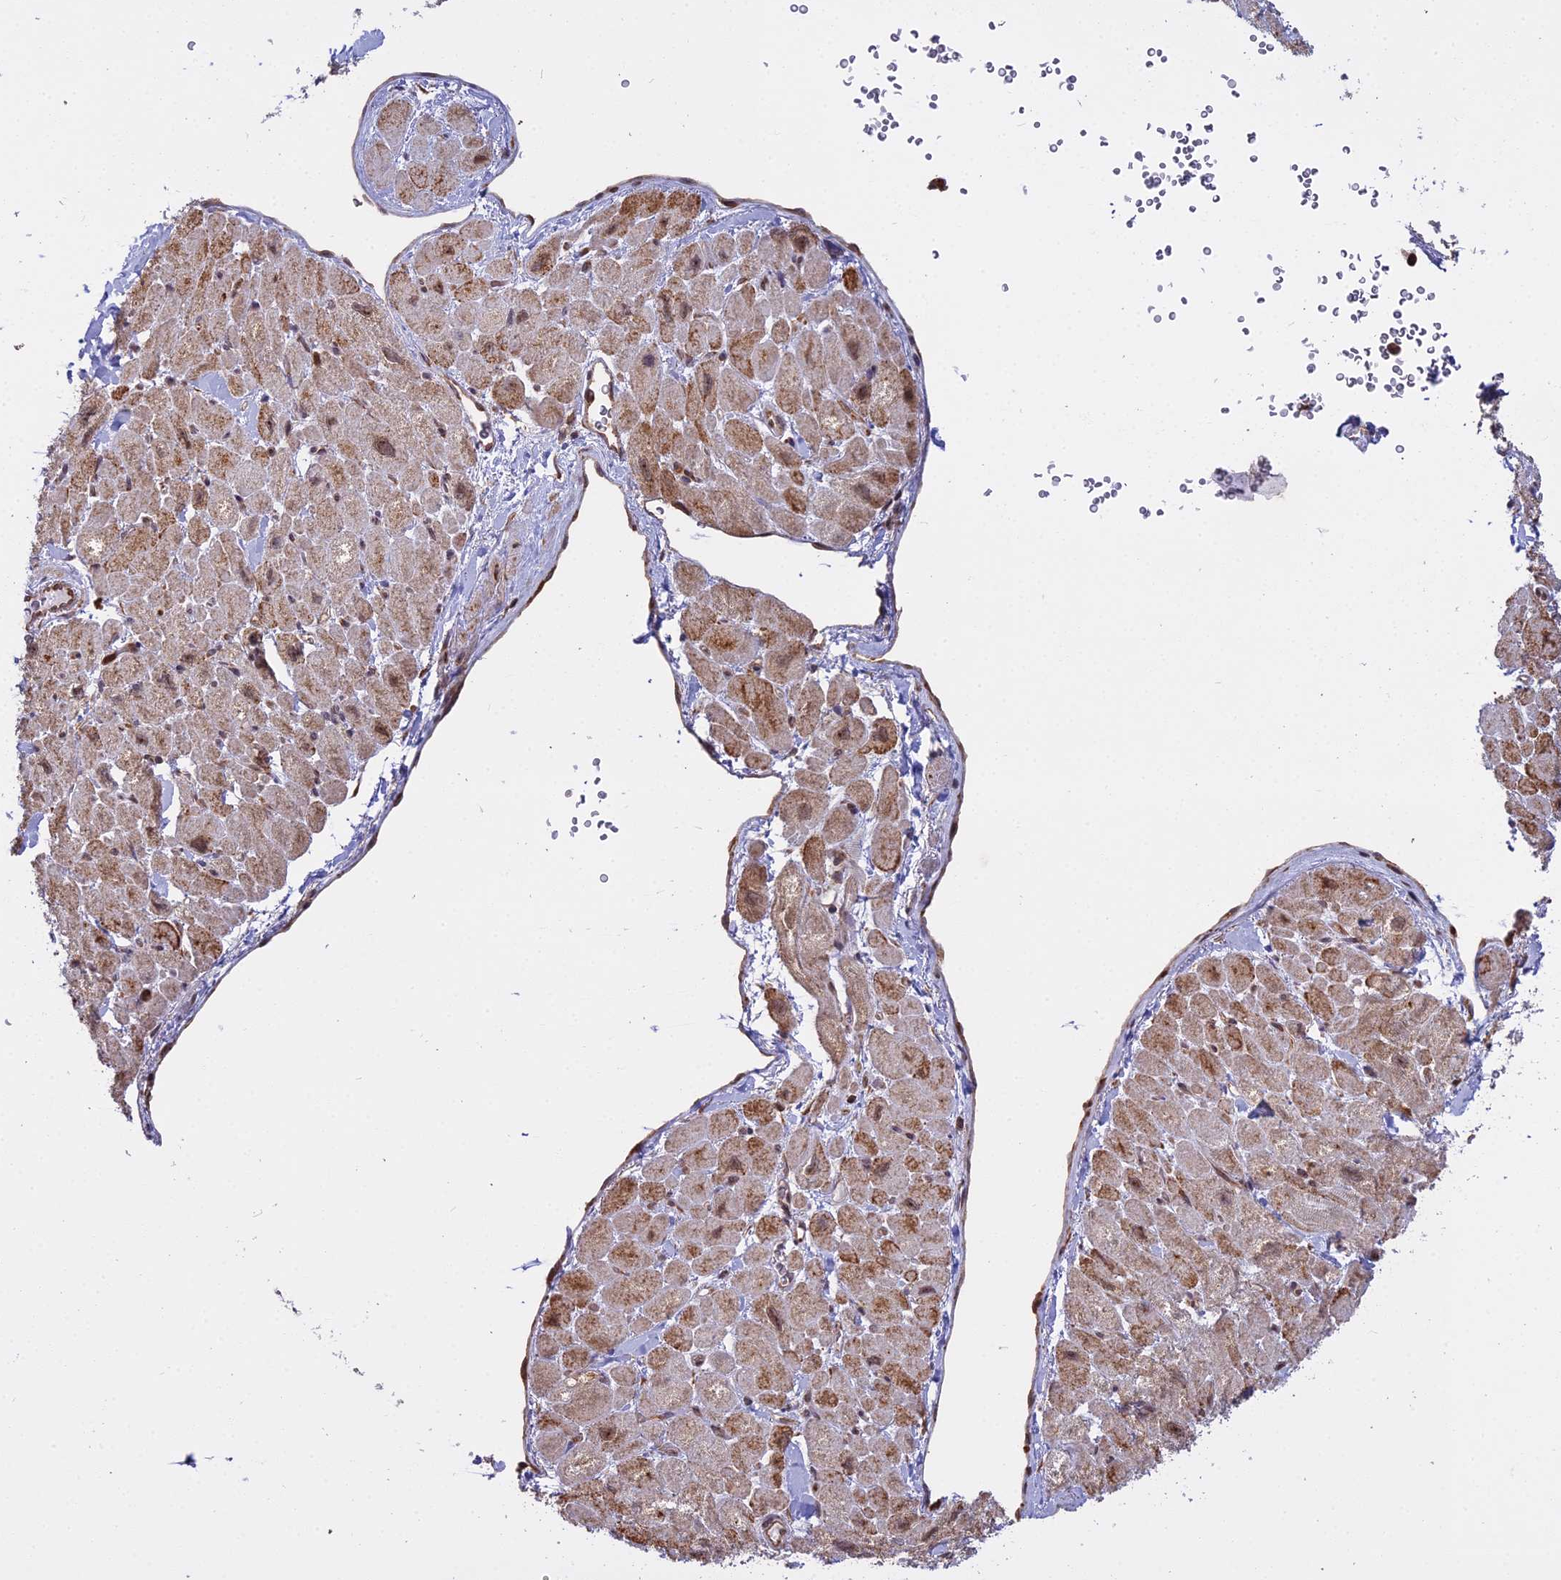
{"staining": {"intensity": "moderate", "quantity": "25%-75%", "location": "cytoplasmic/membranous"}, "tissue": "heart muscle", "cell_type": "Cardiomyocytes", "image_type": "normal", "snomed": [{"axis": "morphology", "description": "Normal tissue, NOS"}, {"axis": "topography", "description": "Heart"}], "caption": "Brown immunohistochemical staining in normal human heart muscle exhibits moderate cytoplasmic/membranous staining in approximately 25%-75% of cardiomyocytes.", "gene": "RPL26", "patient": {"sex": "male", "age": 65}}